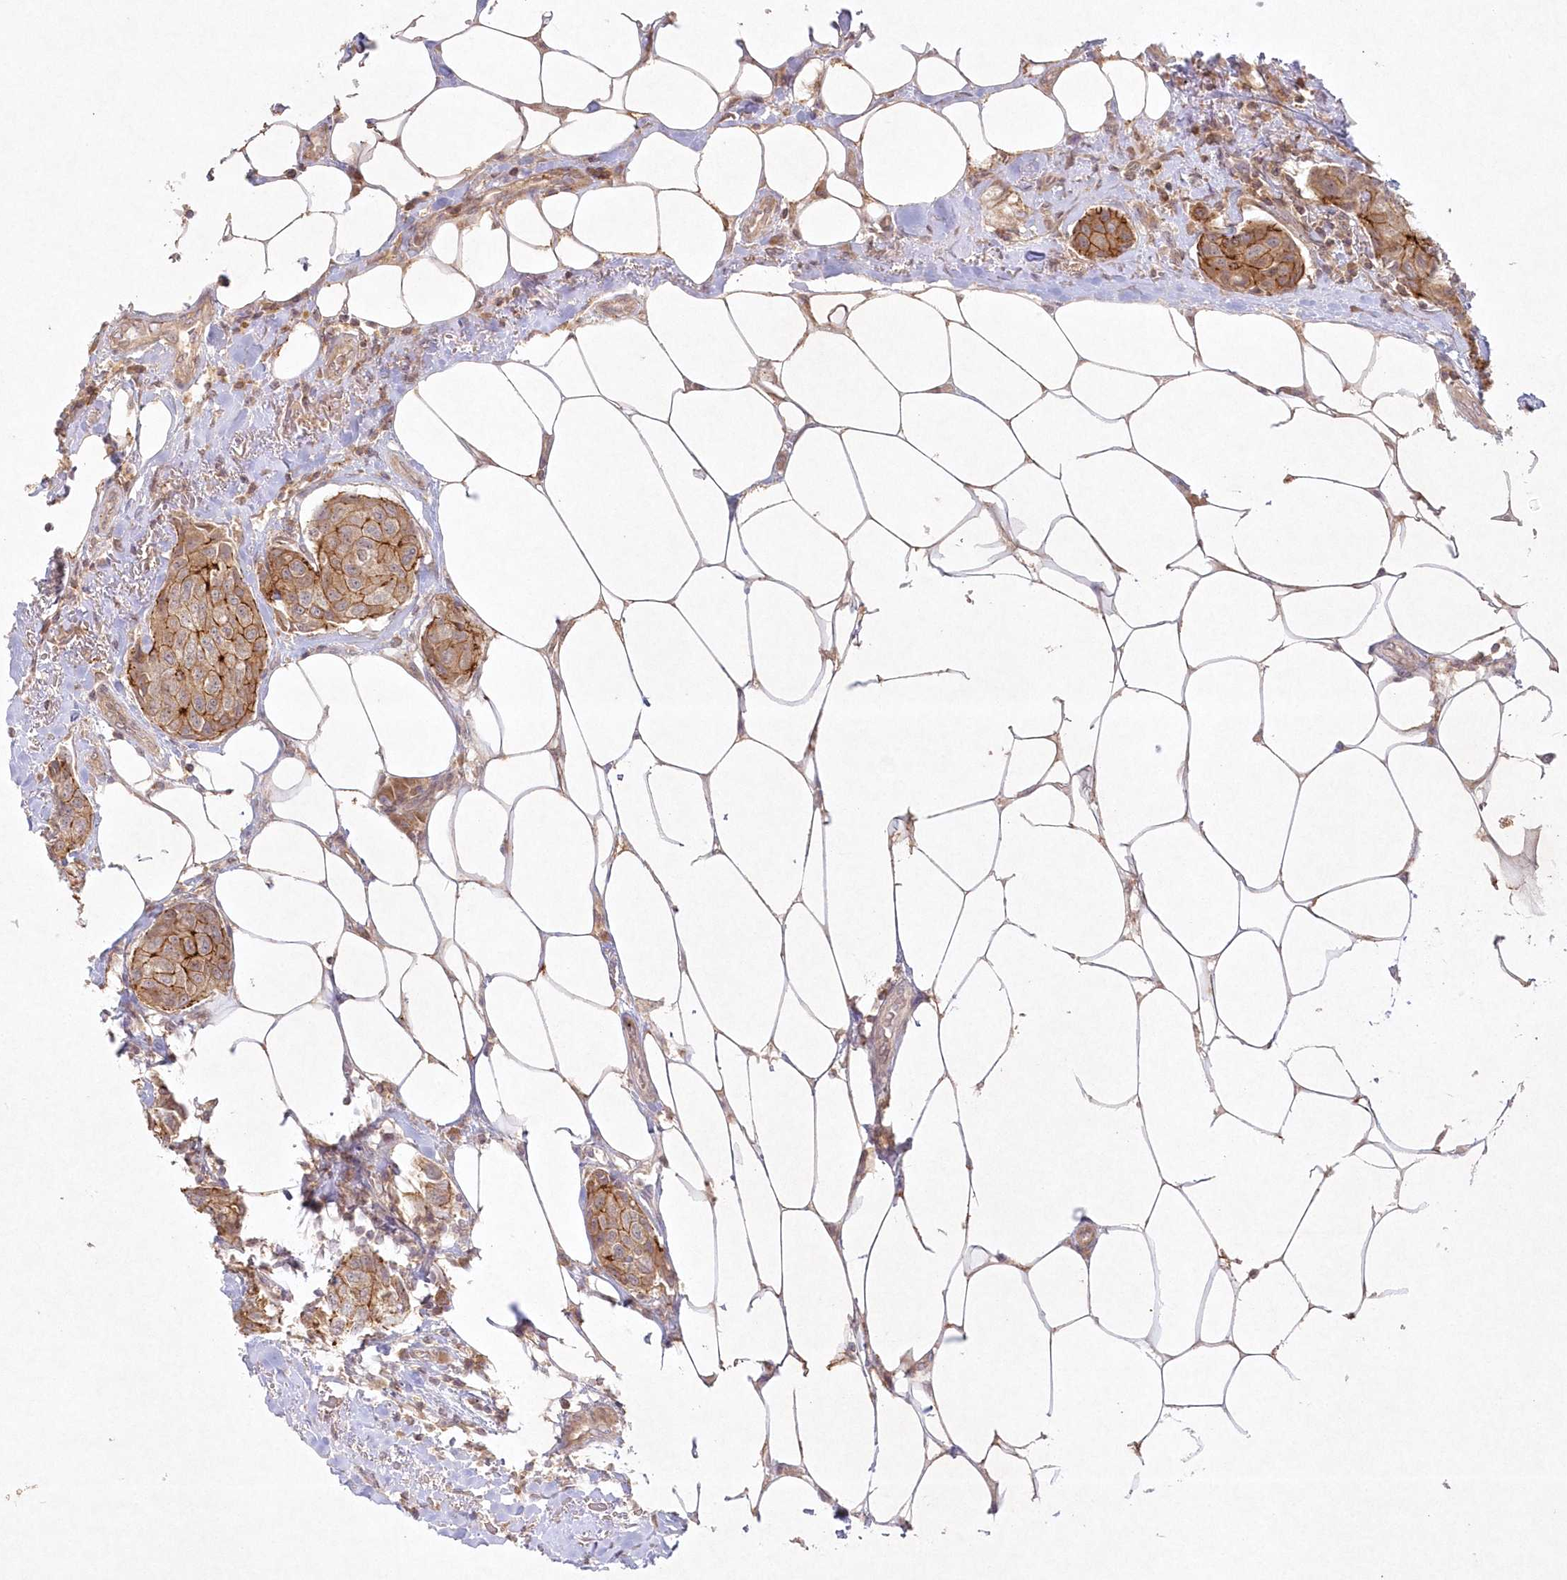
{"staining": {"intensity": "moderate", "quantity": ">75%", "location": "cytoplasmic/membranous"}, "tissue": "breast cancer", "cell_type": "Tumor cells", "image_type": "cancer", "snomed": [{"axis": "morphology", "description": "Duct carcinoma"}, {"axis": "topography", "description": "Breast"}], "caption": "Immunohistochemistry (IHC) of human invasive ductal carcinoma (breast) reveals medium levels of moderate cytoplasmic/membranous positivity in approximately >75% of tumor cells.", "gene": "TOGARAM2", "patient": {"sex": "female", "age": 80}}